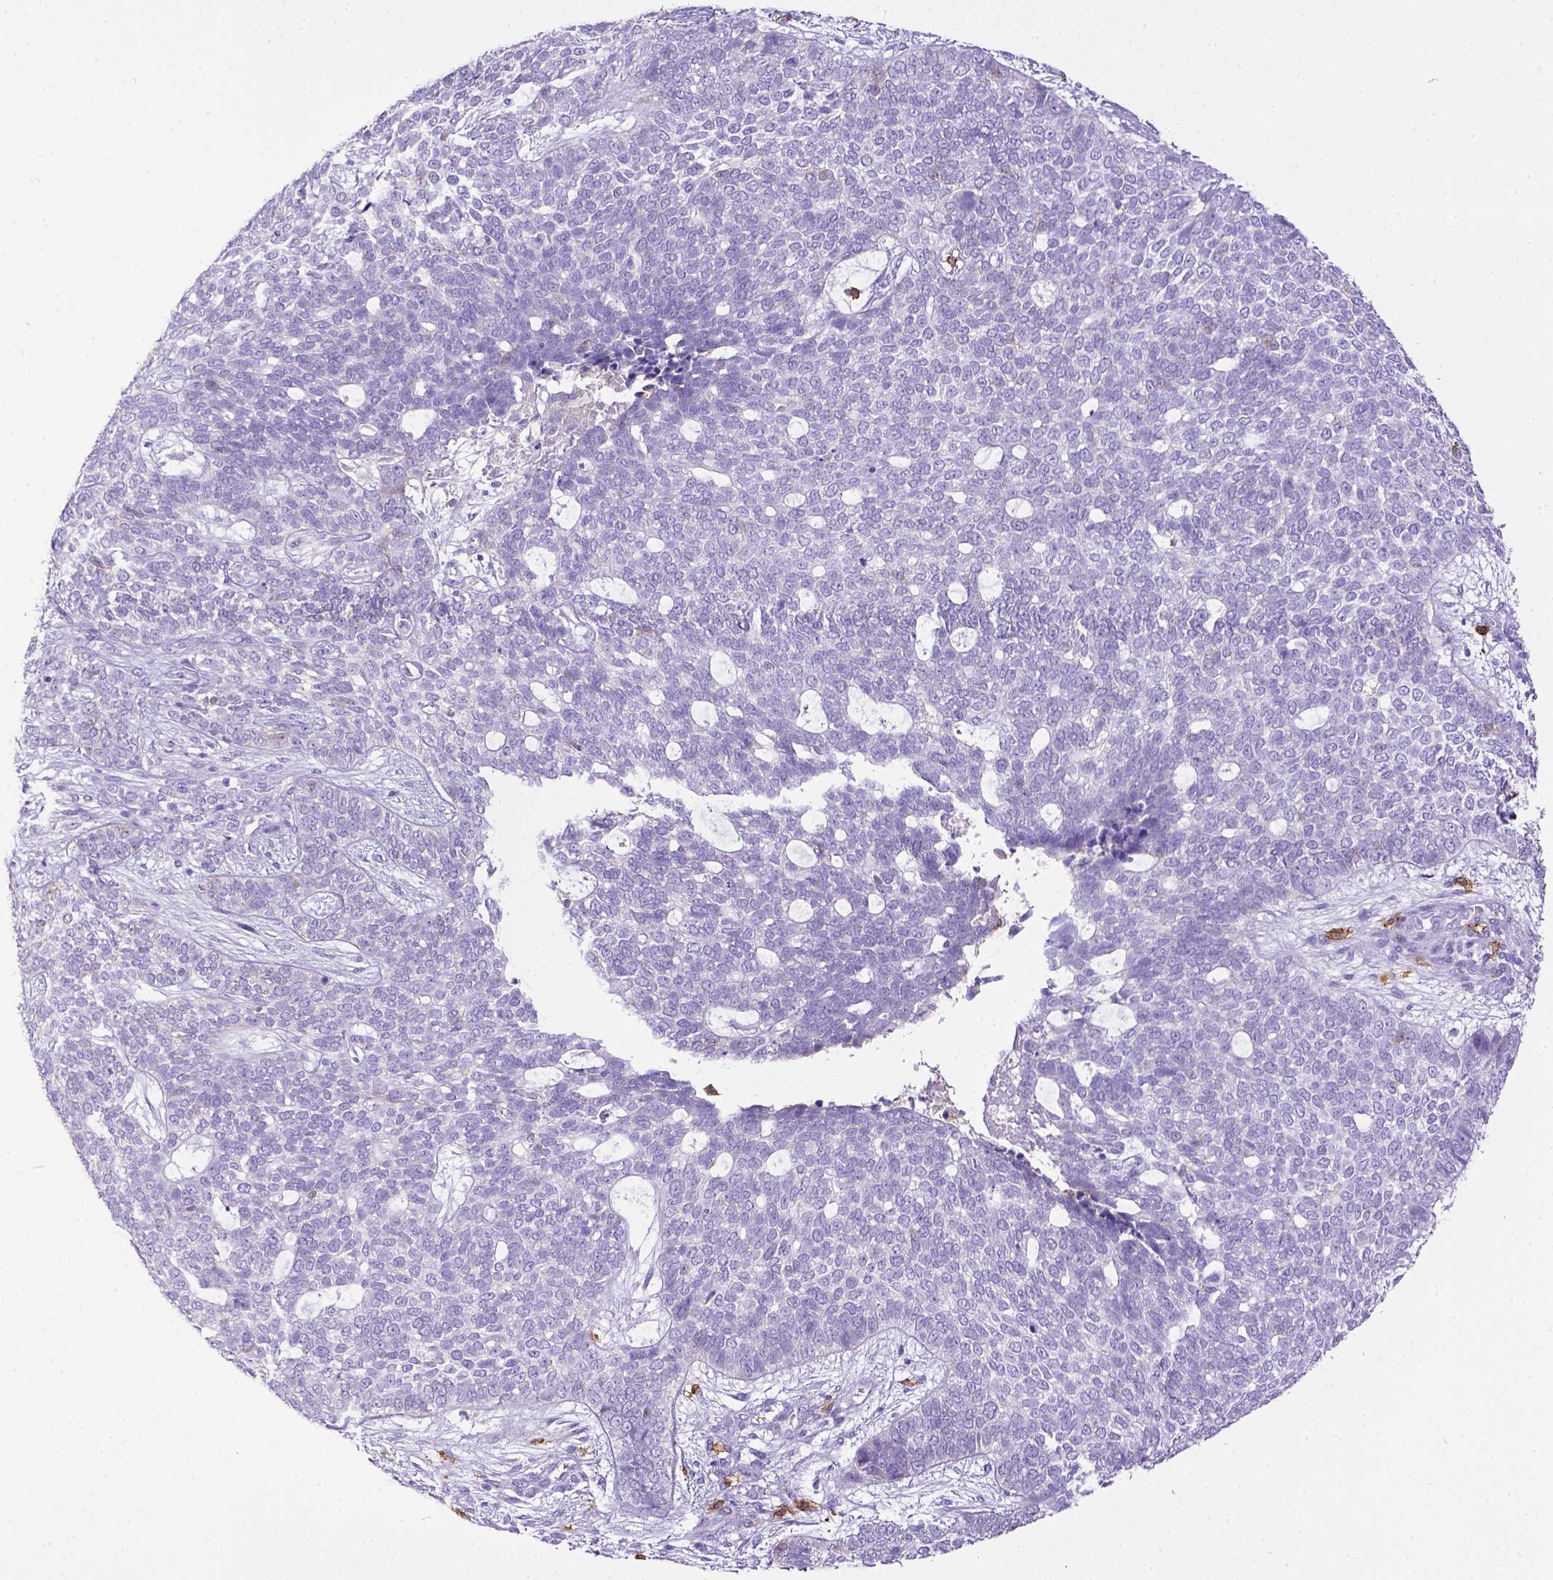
{"staining": {"intensity": "negative", "quantity": "none", "location": "none"}, "tissue": "skin cancer", "cell_type": "Tumor cells", "image_type": "cancer", "snomed": [{"axis": "morphology", "description": "Basal cell carcinoma"}, {"axis": "topography", "description": "Skin"}], "caption": "The IHC micrograph has no significant positivity in tumor cells of skin cancer tissue. (DAB (3,3'-diaminobenzidine) immunohistochemistry, high magnification).", "gene": "KIT", "patient": {"sex": "female", "age": 69}}